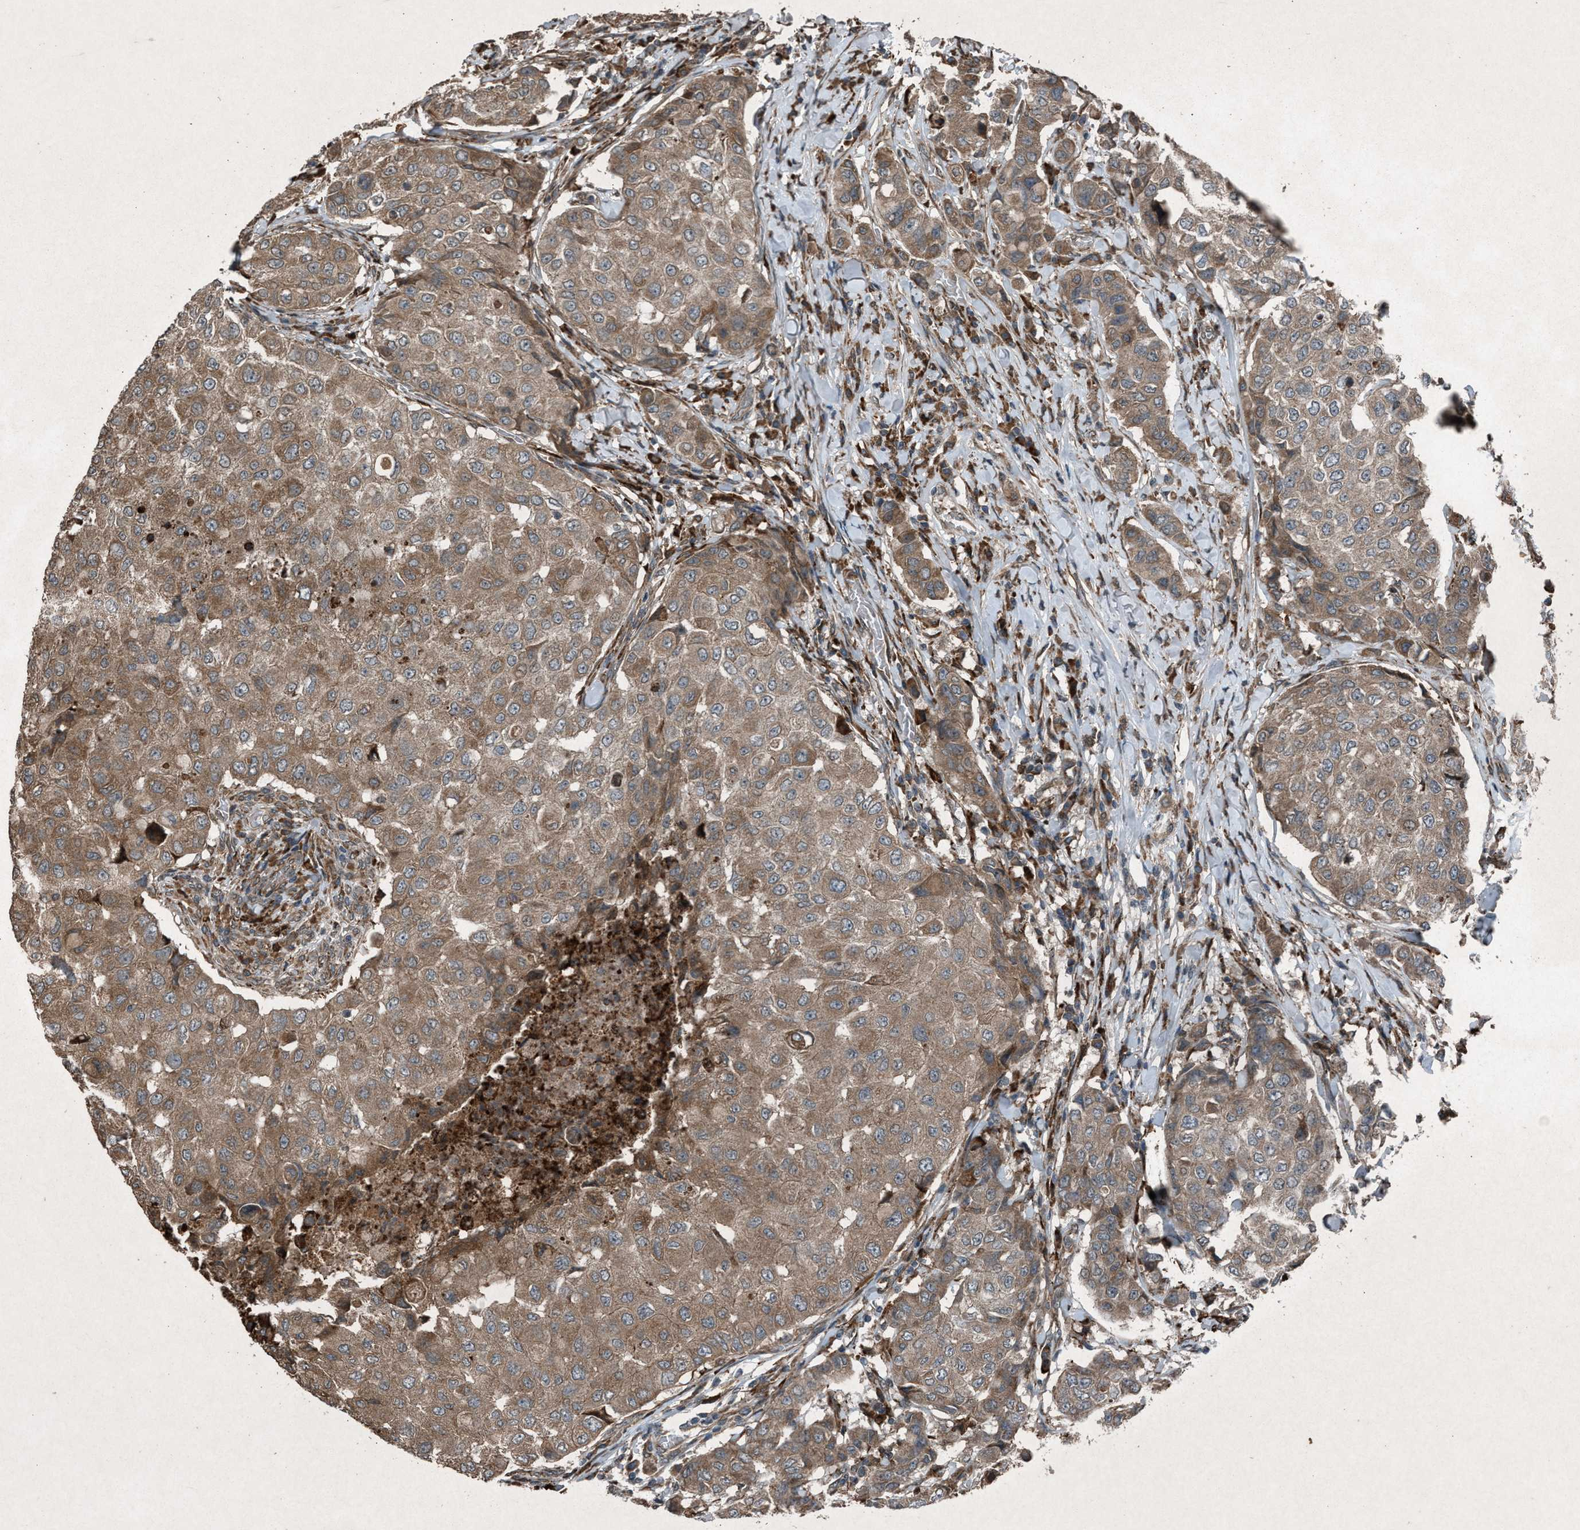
{"staining": {"intensity": "weak", "quantity": ">75%", "location": "cytoplasmic/membranous"}, "tissue": "breast cancer", "cell_type": "Tumor cells", "image_type": "cancer", "snomed": [{"axis": "morphology", "description": "Duct carcinoma"}, {"axis": "topography", "description": "Breast"}], "caption": "Weak cytoplasmic/membranous expression for a protein is present in about >75% of tumor cells of invasive ductal carcinoma (breast) using immunohistochemistry (IHC).", "gene": "CALR", "patient": {"sex": "female", "age": 27}}